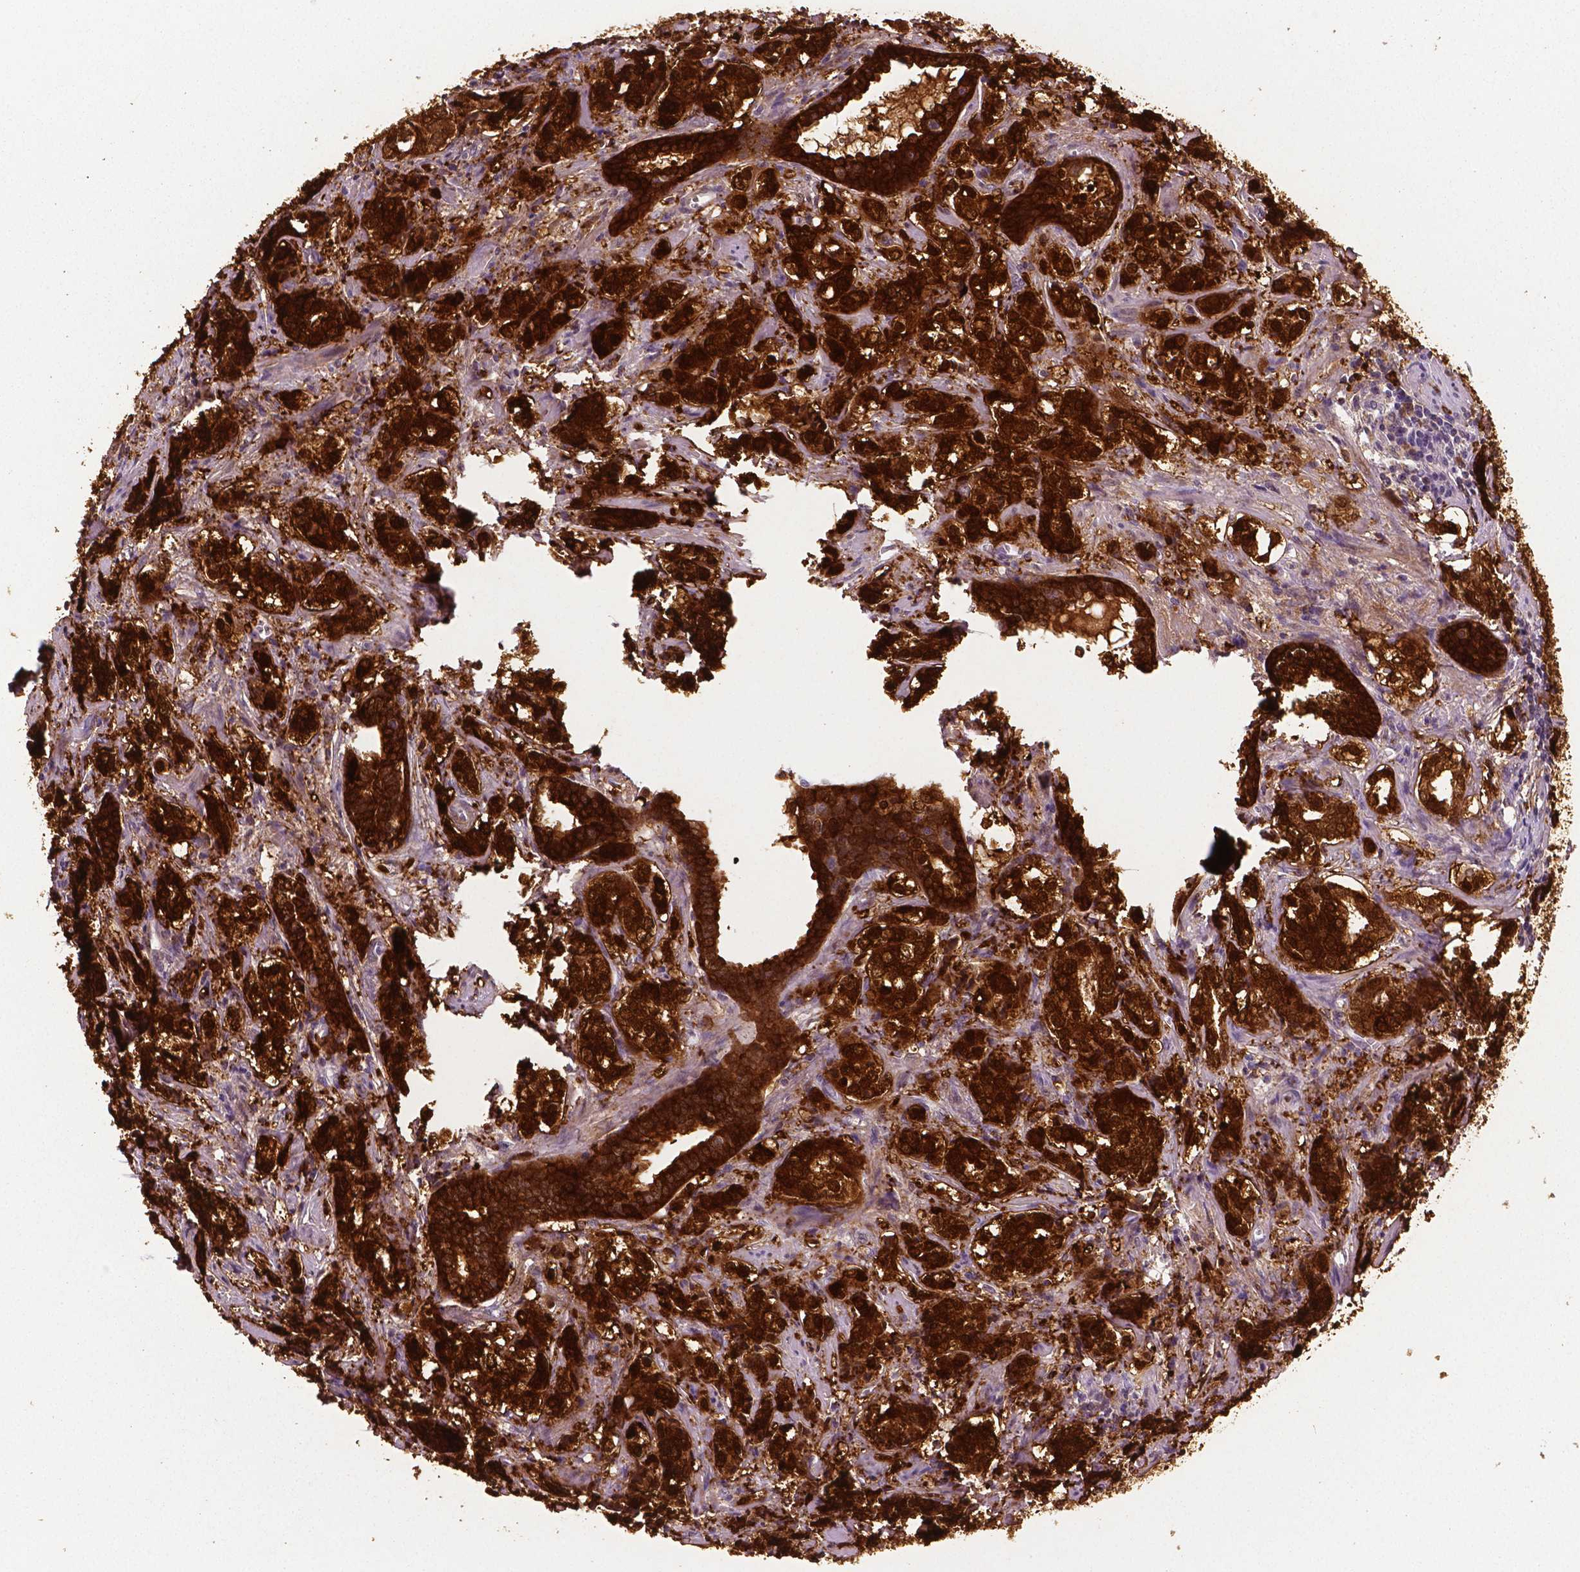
{"staining": {"intensity": "strong", "quantity": ">75%", "location": "cytoplasmic/membranous,nuclear"}, "tissue": "prostate cancer", "cell_type": "Tumor cells", "image_type": "cancer", "snomed": [{"axis": "morphology", "description": "Adenocarcinoma, NOS"}, {"axis": "topography", "description": "Prostate and seminal vesicle, NOS"}], "caption": "Immunohistochemical staining of human prostate cancer (adenocarcinoma) exhibits high levels of strong cytoplasmic/membranous and nuclear protein positivity in about >75% of tumor cells.", "gene": "PHGDH", "patient": {"sex": "male", "age": 63}}